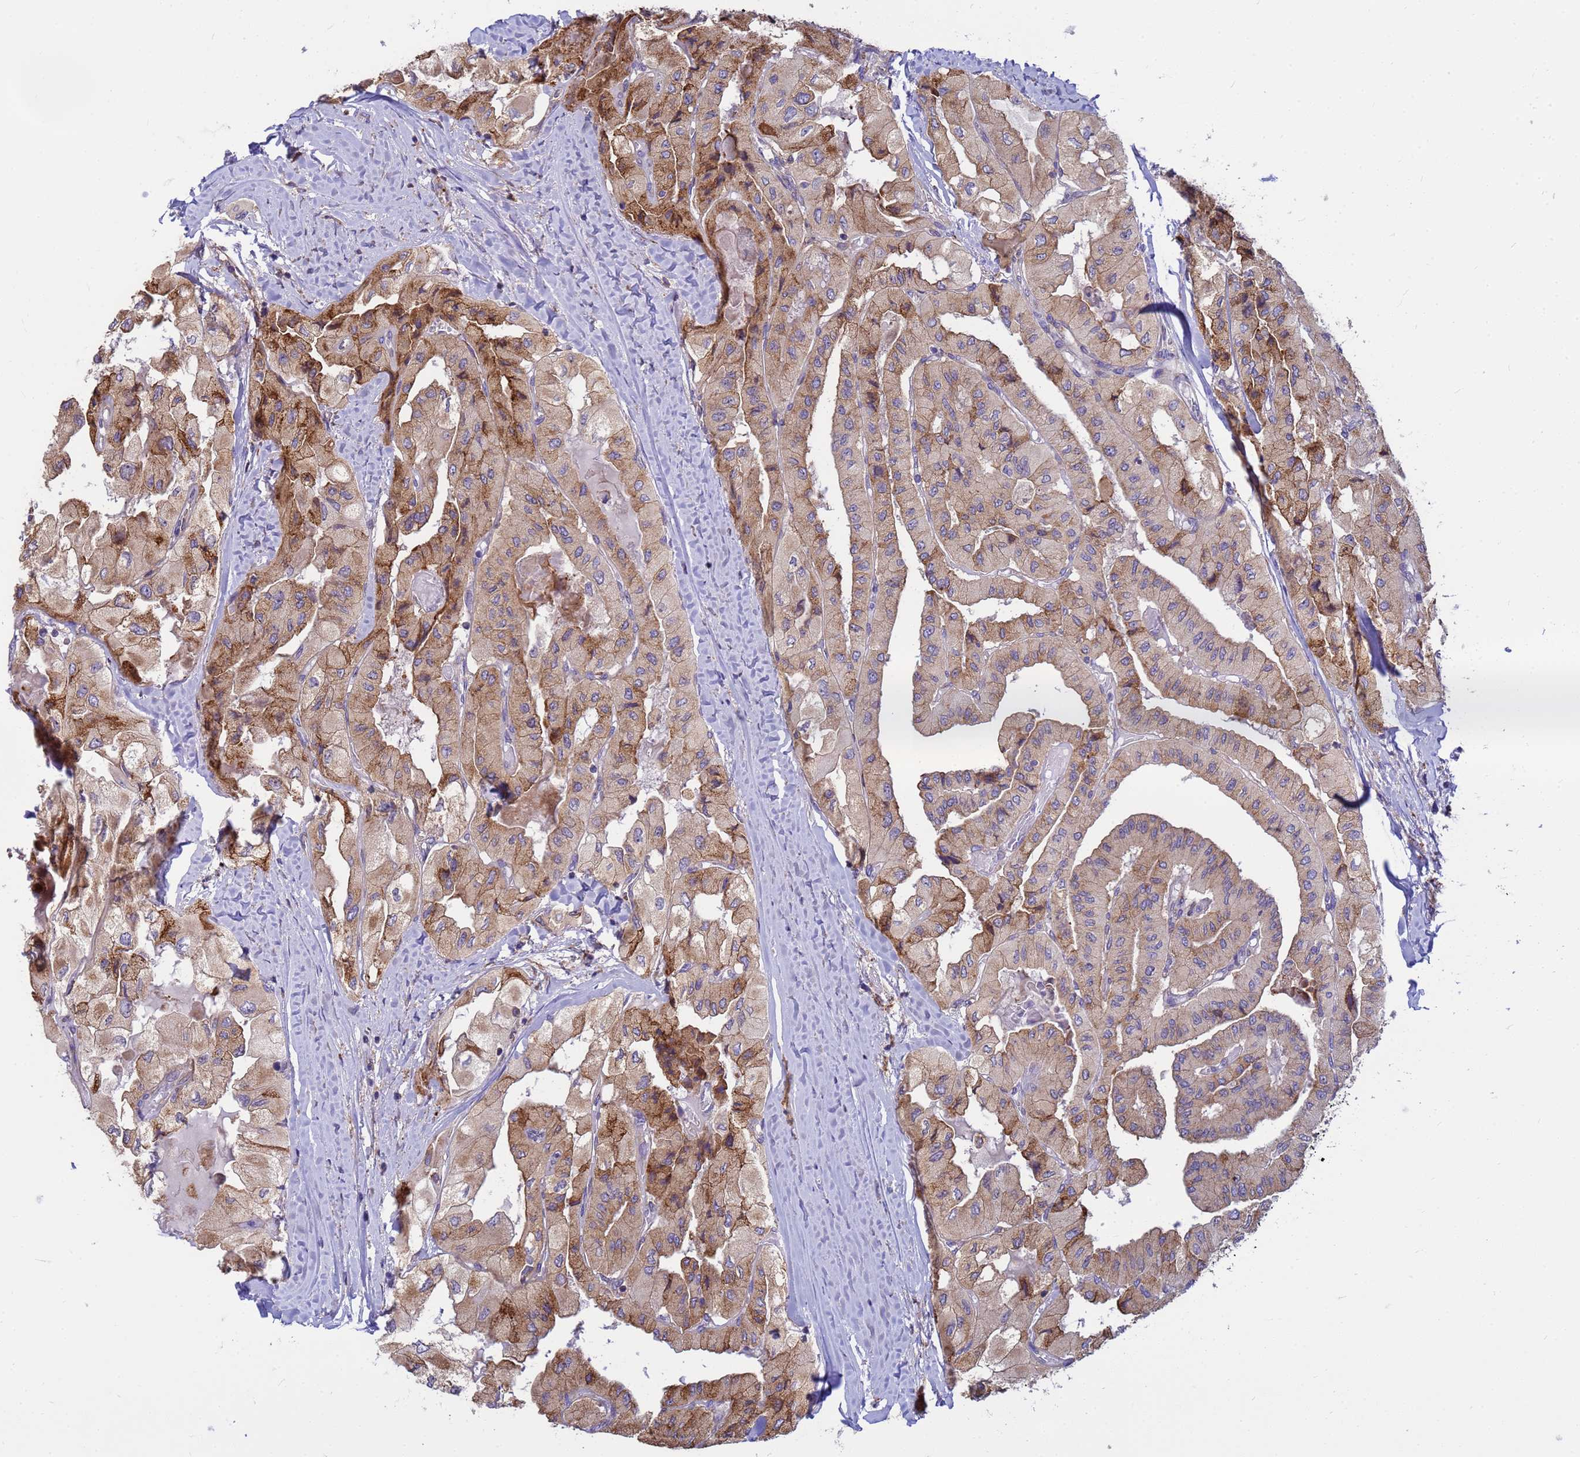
{"staining": {"intensity": "moderate", "quantity": ">75%", "location": "cytoplasmic/membranous"}, "tissue": "thyroid cancer", "cell_type": "Tumor cells", "image_type": "cancer", "snomed": [{"axis": "morphology", "description": "Normal tissue, NOS"}, {"axis": "morphology", "description": "Papillary adenocarcinoma, NOS"}, {"axis": "topography", "description": "Thyroid gland"}], "caption": "Thyroid cancer stained for a protein (brown) reveals moderate cytoplasmic/membranous positive staining in about >75% of tumor cells.", "gene": "THAP5", "patient": {"sex": "female", "age": 59}}